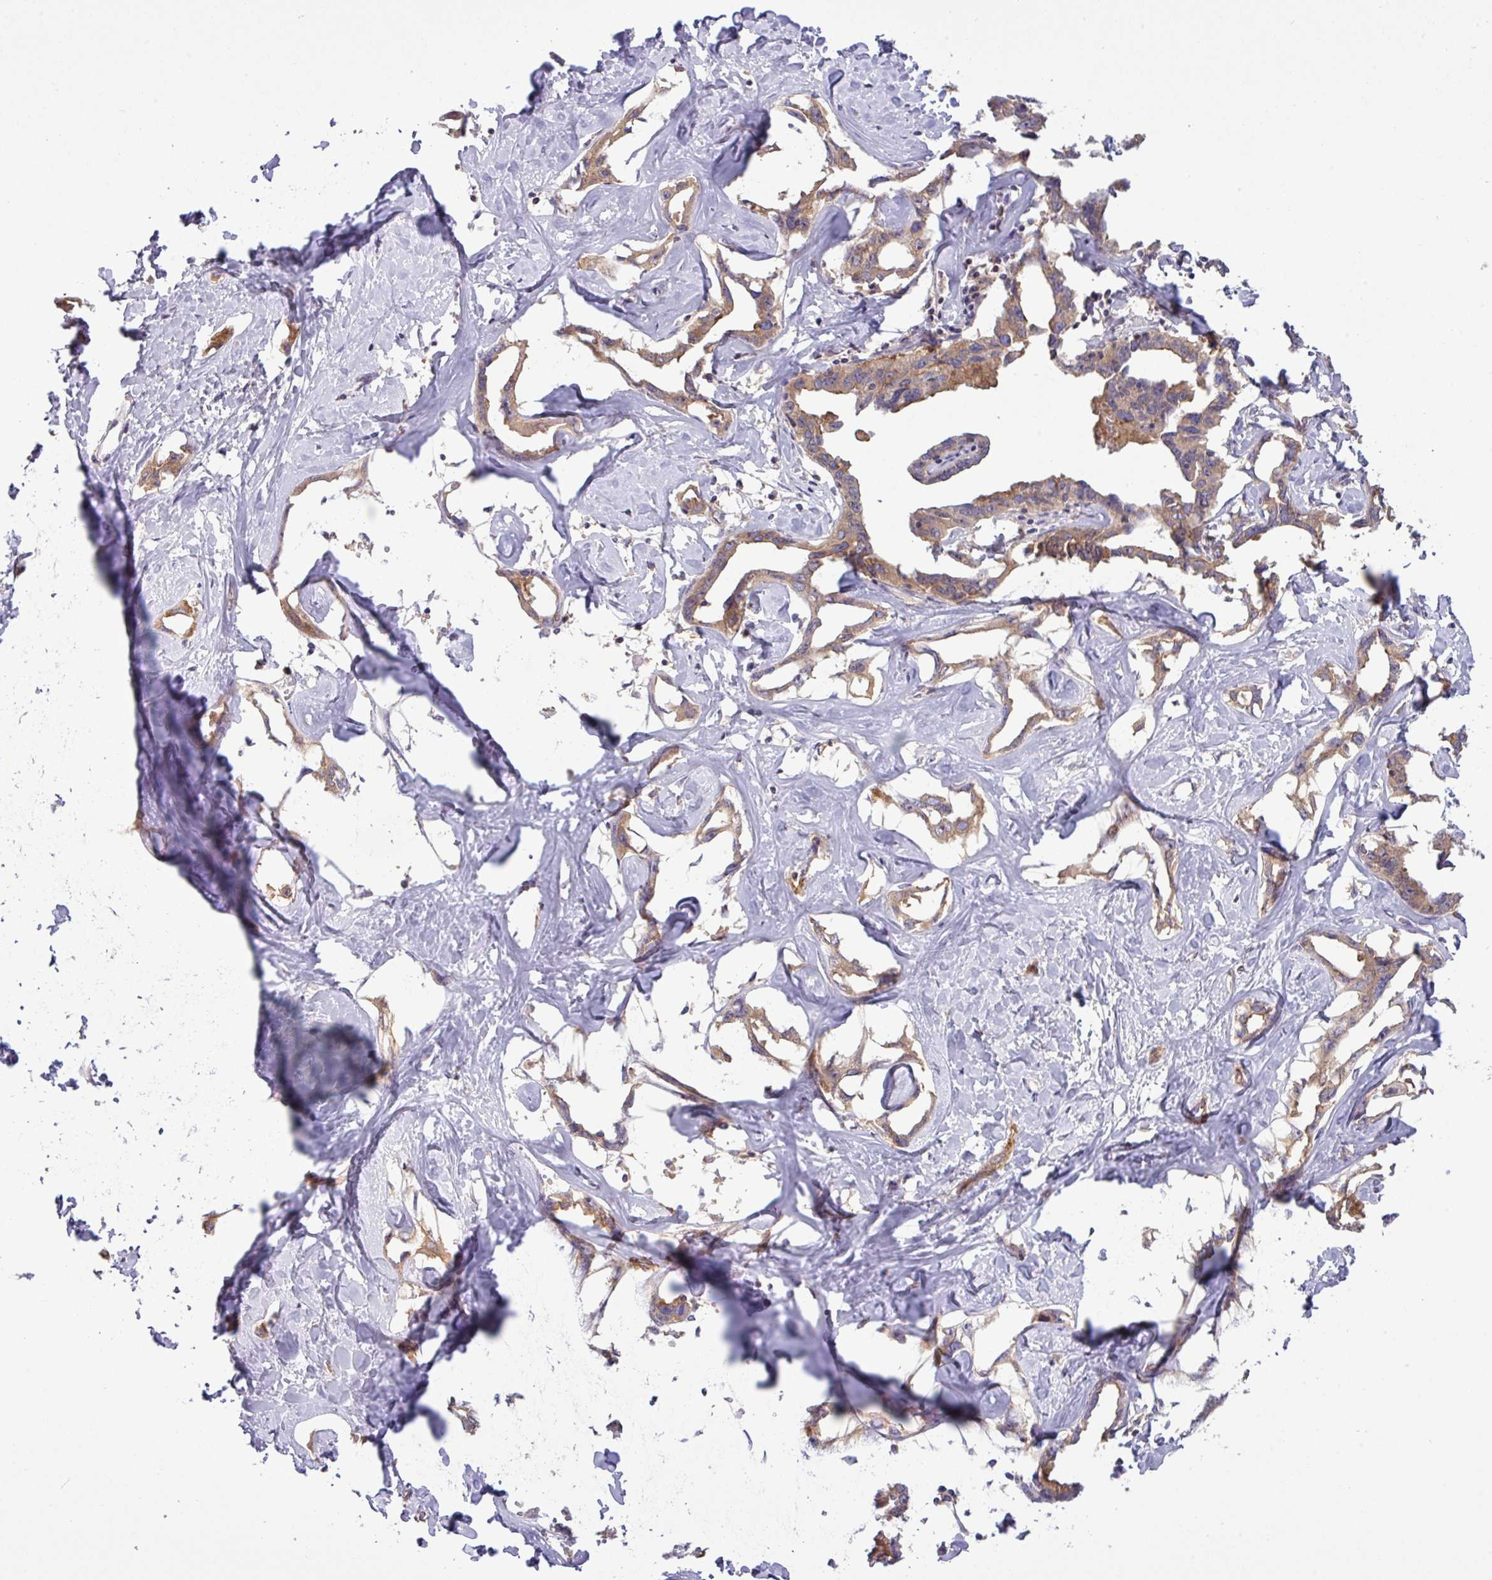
{"staining": {"intensity": "moderate", "quantity": ">75%", "location": "cytoplasmic/membranous"}, "tissue": "liver cancer", "cell_type": "Tumor cells", "image_type": "cancer", "snomed": [{"axis": "morphology", "description": "Cholangiocarcinoma"}, {"axis": "topography", "description": "Liver"}], "caption": "Human liver cancer stained for a protein (brown) exhibits moderate cytoplasmic/membranous positive staining in about >75% of tumor cells.", "gene": "TMEM62", "patient": {"sex": "male", "age": 59}}